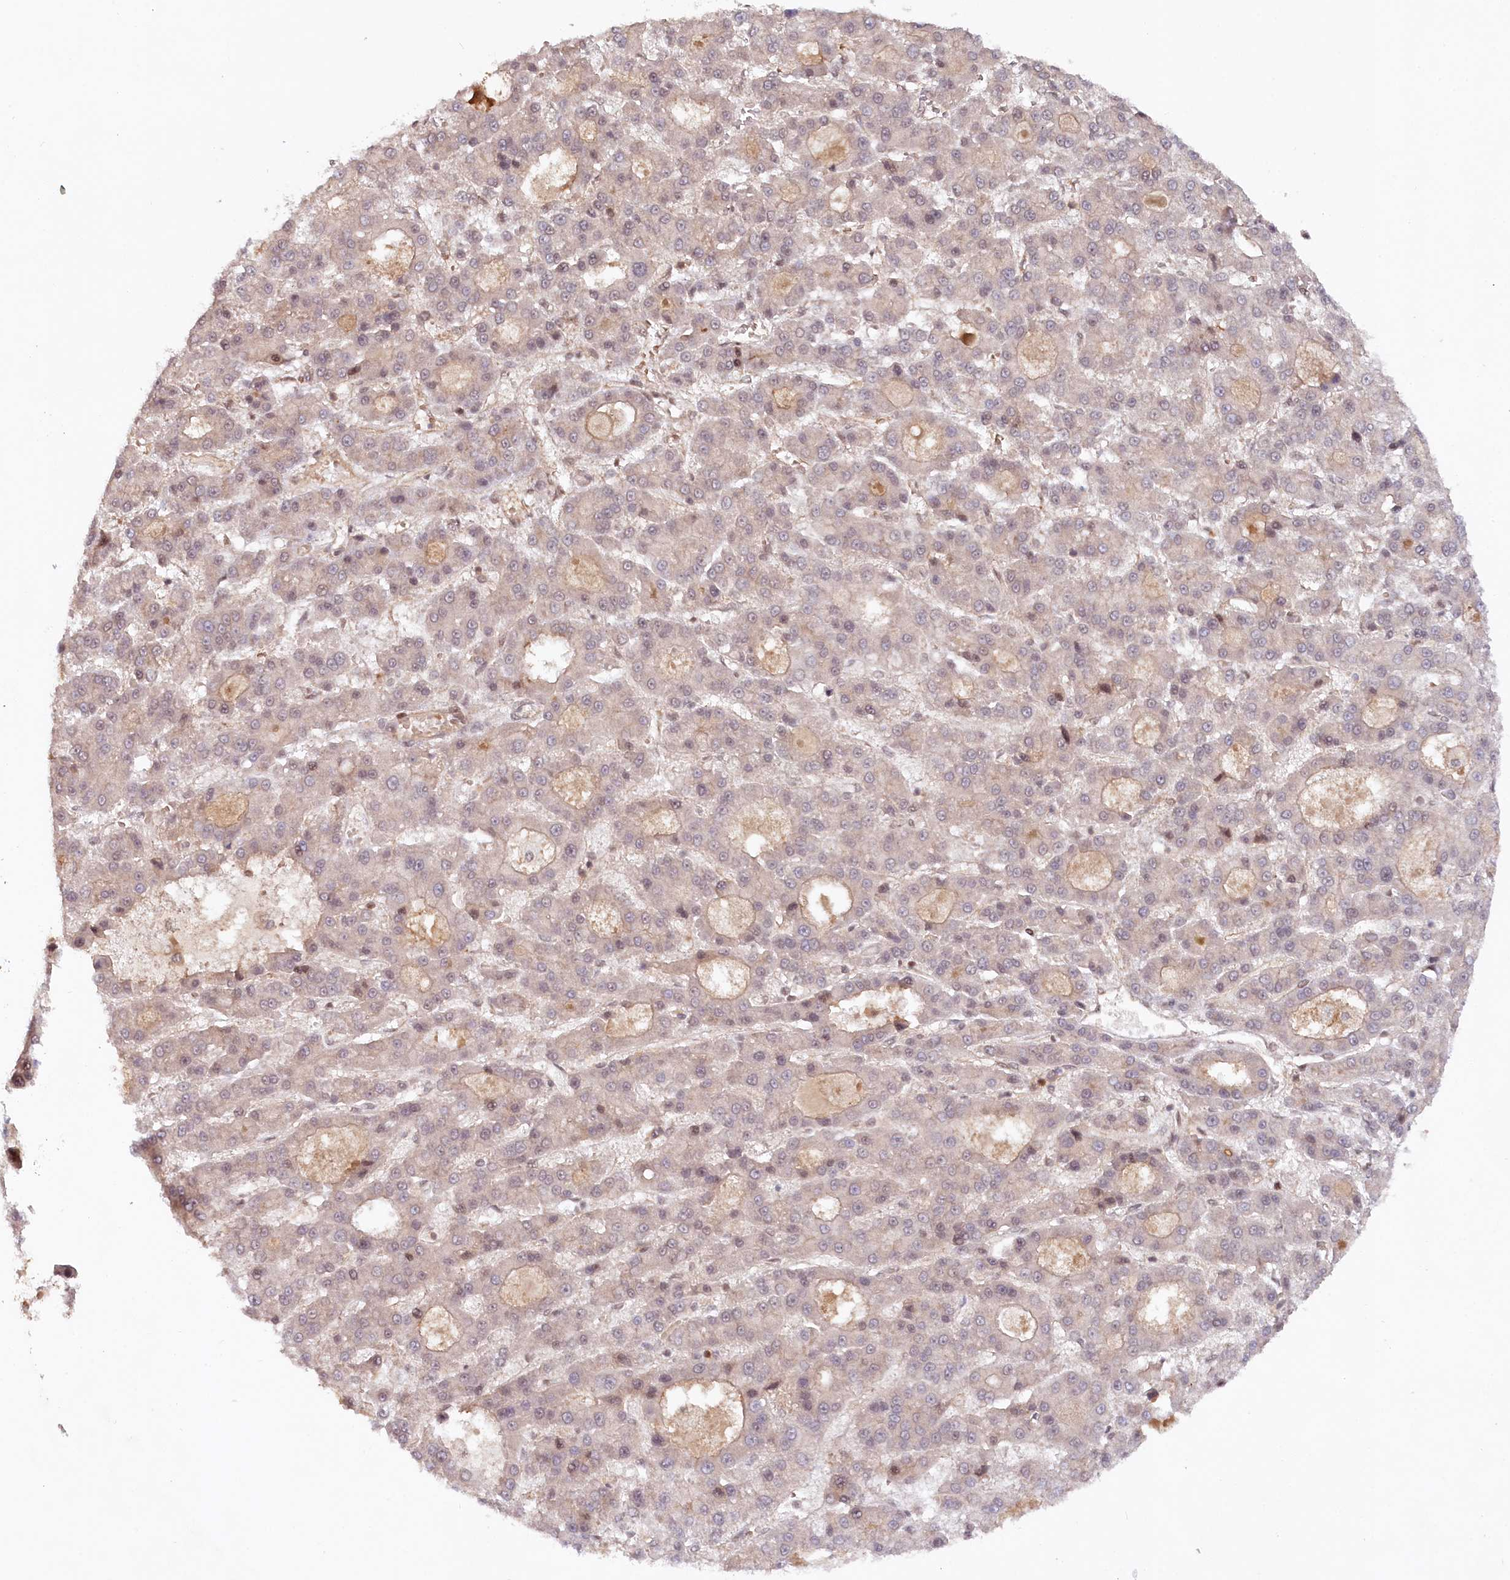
{"staining": {"intensity": "weak", "quantity": "<25%", "location": "nuclear"}, "tissue": "liver cancer", "cell_type": "Tumor cells", "image_type": "cancer", "snomed": [{"axis": "morphology", "description": "Carcinoma, Hepatocellular, NOS"}, {"axis": "topography", "description": "Liver"}], "caption": "This is a micrograph of IHC staining of liver cancer, which shows no positivity in tumor cells.", "gene": "CCDC65", "patient": {"sex": "male", "age": 70}}